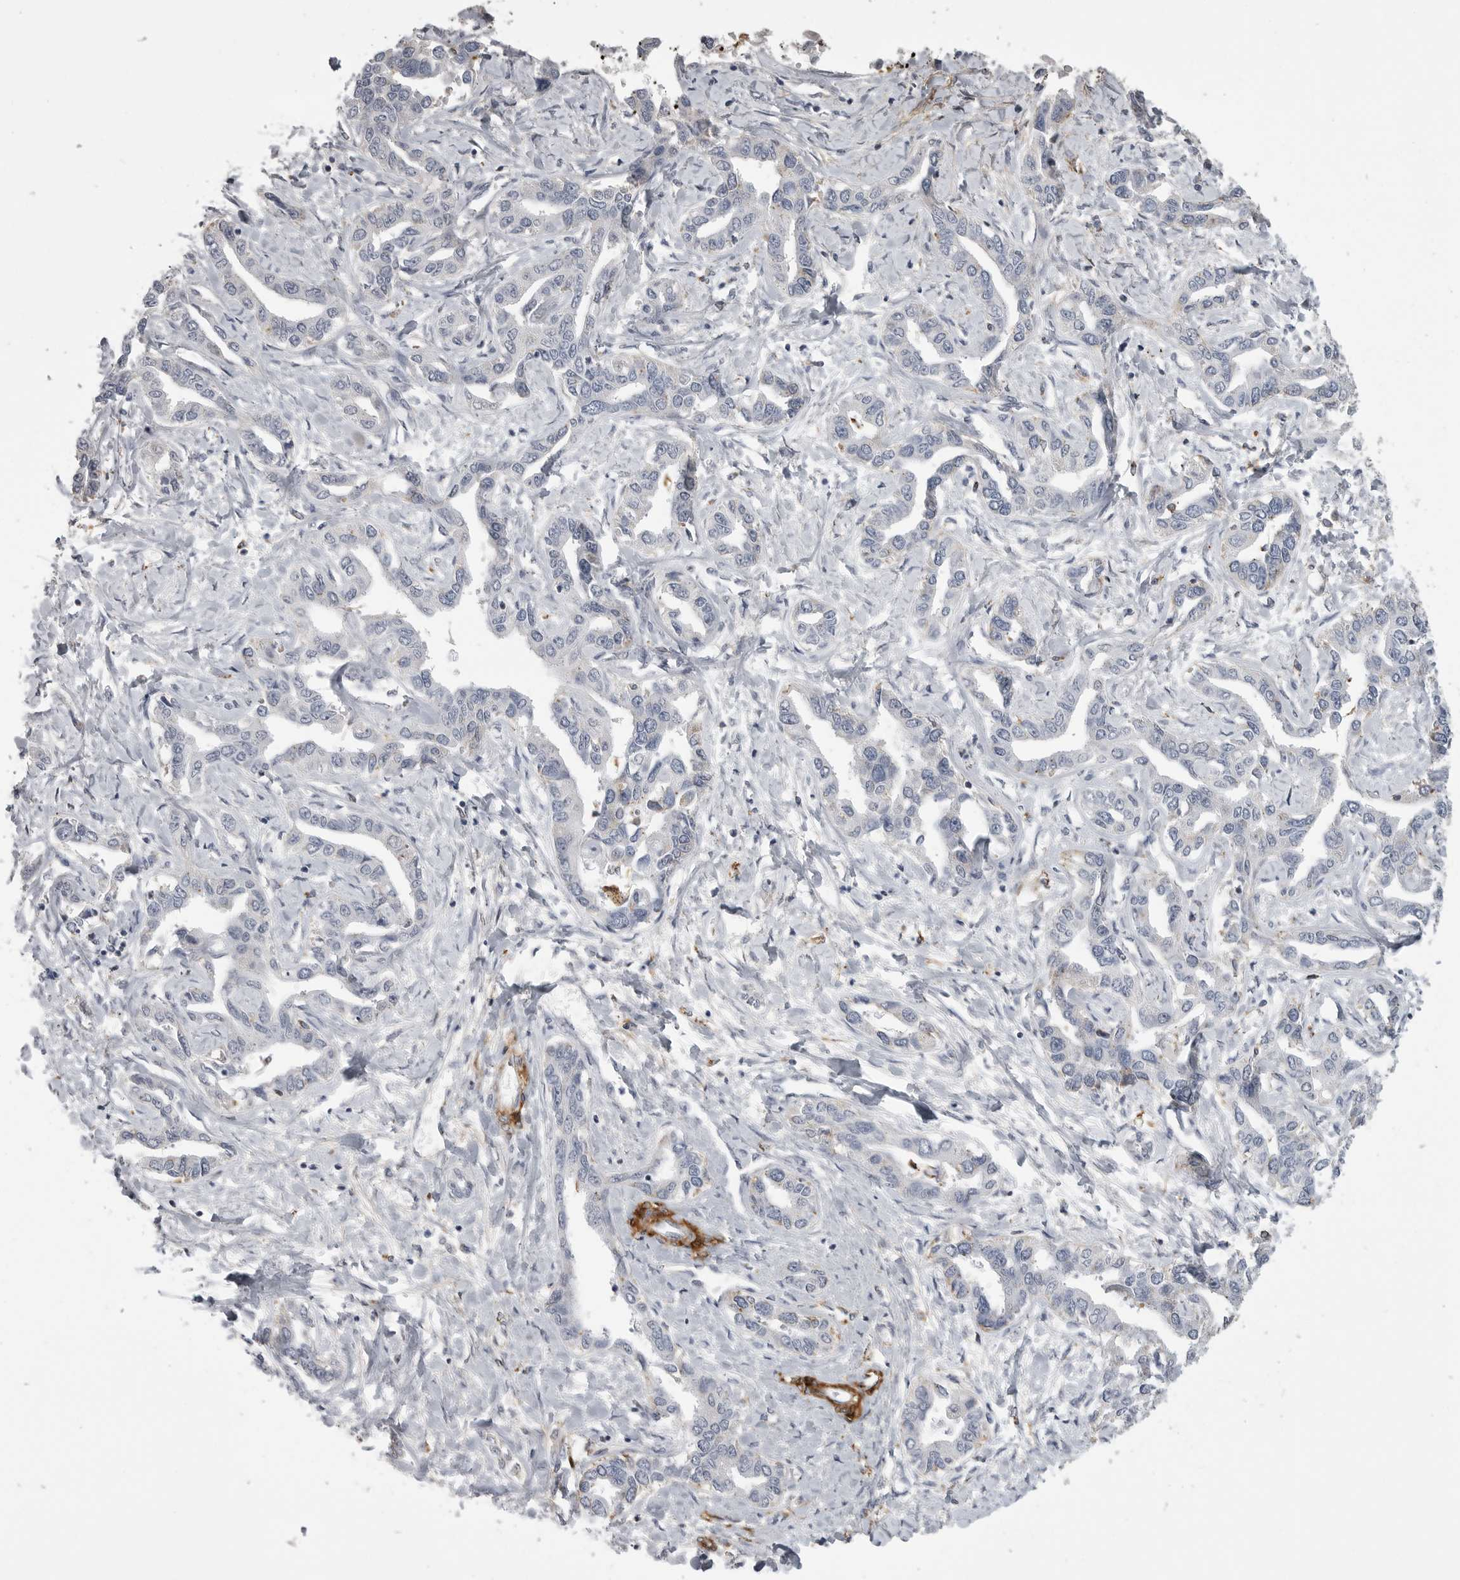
{"staining": {"intensity": "negative", "quantity": "none", "location": "none"}, "tissue": "liver cancer", "cell_type": "Tumor cells", "image_type": "cancer", "snomed": [{"axis": "morphology", "description": "Cholangiocarcinoma"}, {"axis": "topography", "description": "Liver"}], "caption": "Tumor cells are negative for protein expression in human liver cholangiocarcinoma.", "gene": "AOC3", "patient": {"sex": "male", "age": 59}}